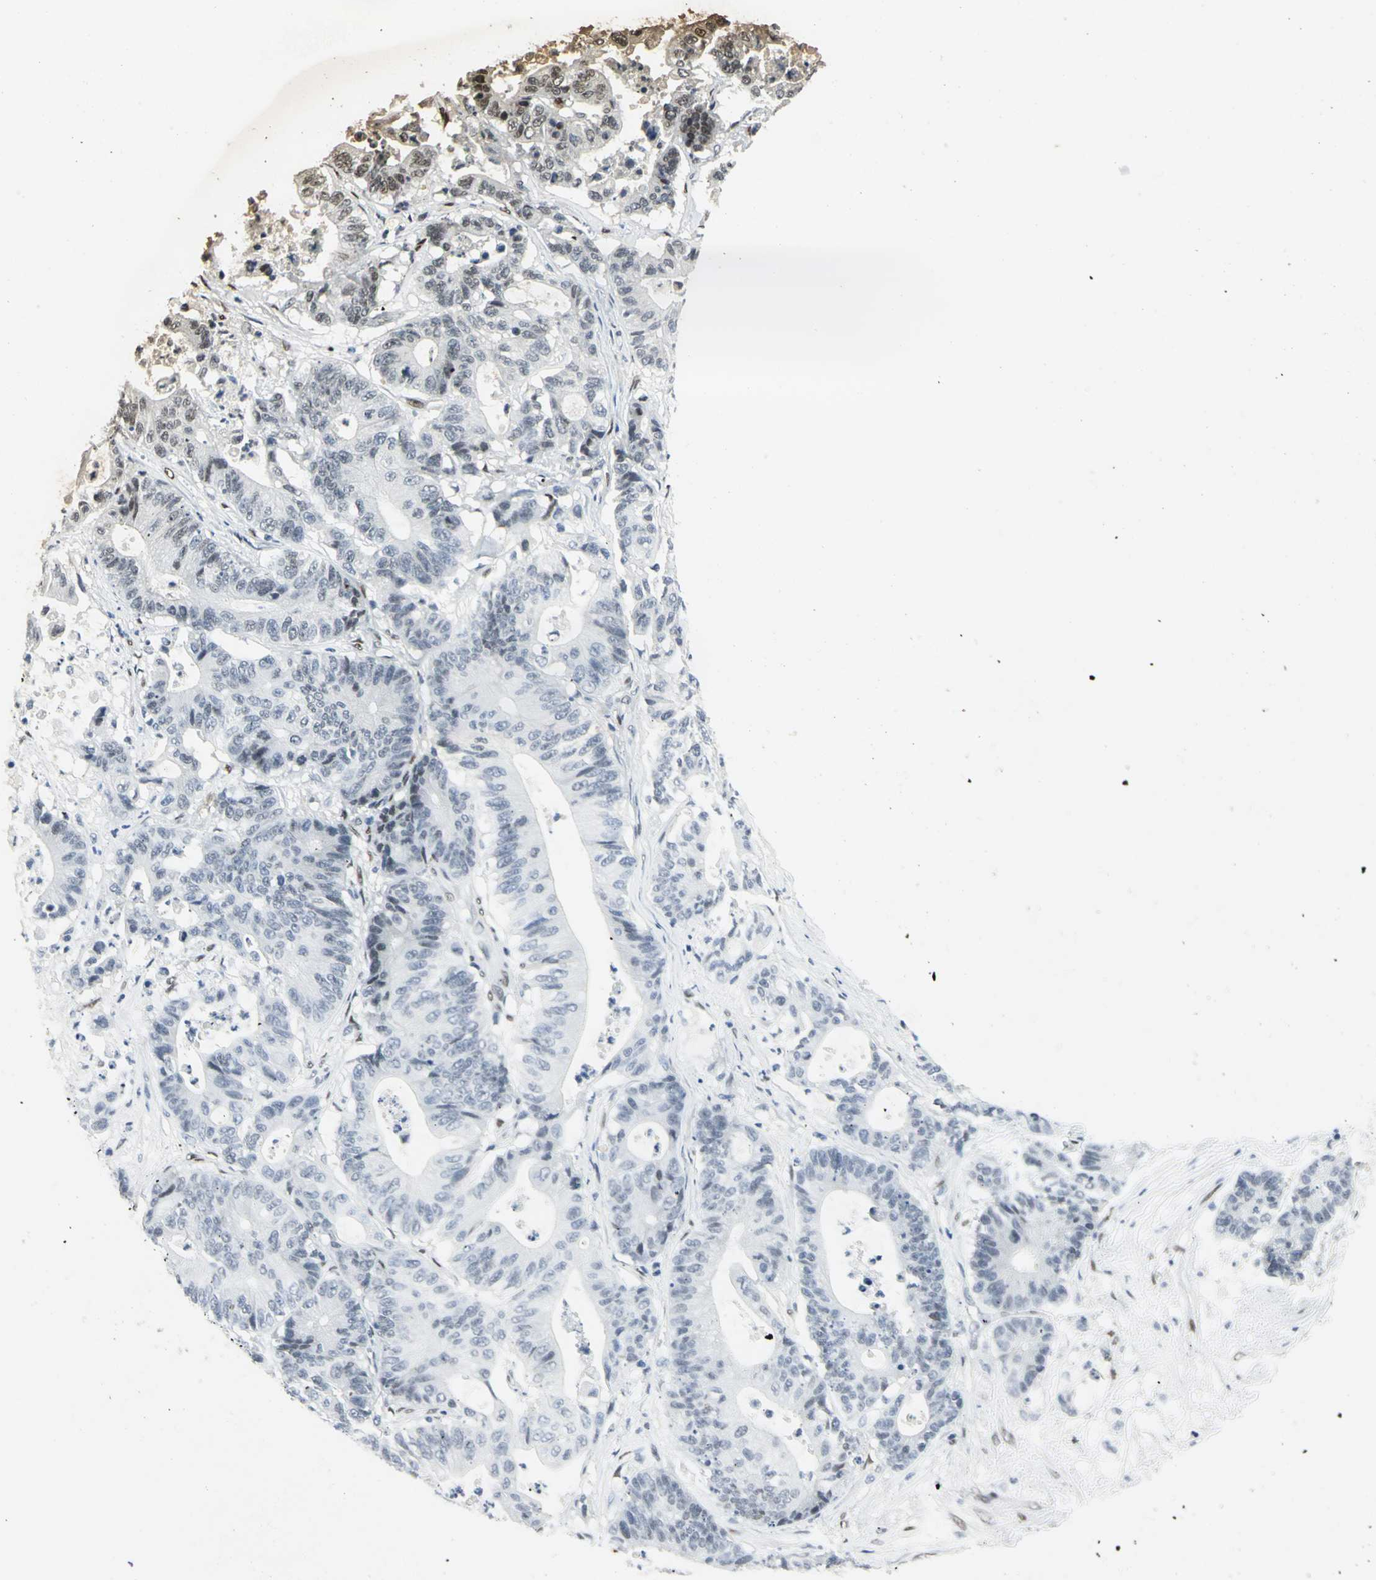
{"staining": {"intensity": "moderate", "quantity": "<25%", "location": "nuclear"}, "tissue": "colorectal cancer", "cell_type": "Tumor cells", "image_type": "cancer", "snomed": [{"axis": "morphology", "description": "Adenocarcinoma, NOS"}, {"axis": "topography", "description": "Colon"}], "caption": "Adenocarcinoma (colorectal) stained with a protein marker exhibits moderate staining in tumor cells.", "gene": "MEIS2", "patient": {"sex": "female", "age": 84}}